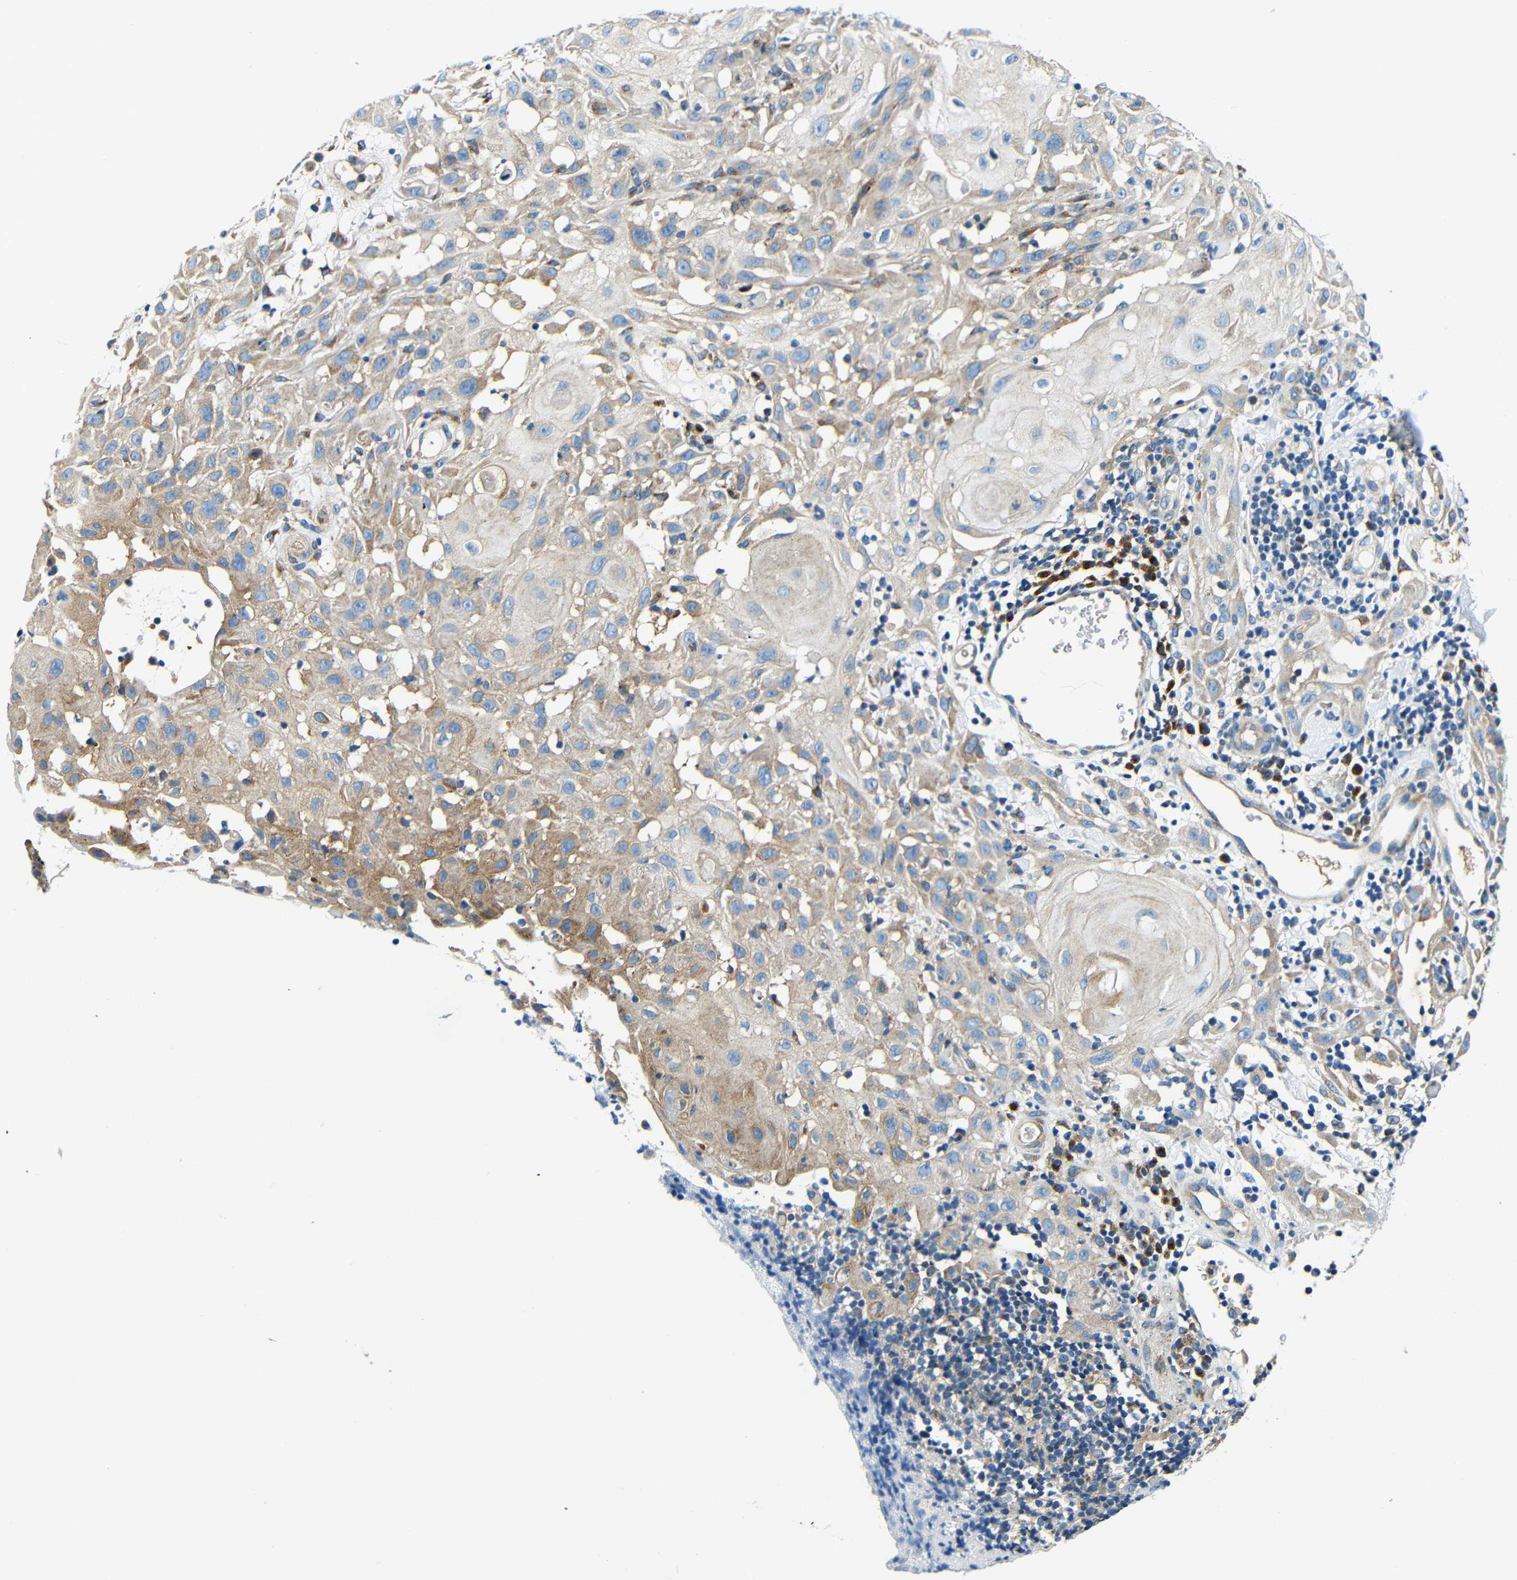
{"staining": {"intensity": "moderate", "quantity": ">75%", "location": "cytoplasmic/membranous"}, "tissue": "skin cancer", "cell_type": "Tumor cells", "image_type": "cancer", "snomed": [{"axis": "morphology", "description": "Squamous cell carcinoma, NOS"}, {"axis": "topography", "description": "Skin"}], "caption": "Moderate cytoplasmic/membranous protein positivity is present in about >75% of tumor cells in skin cancer (squamous cell carcinoma).", "gene": "USO1", "patient": {"sex": "male", "age": 24}}